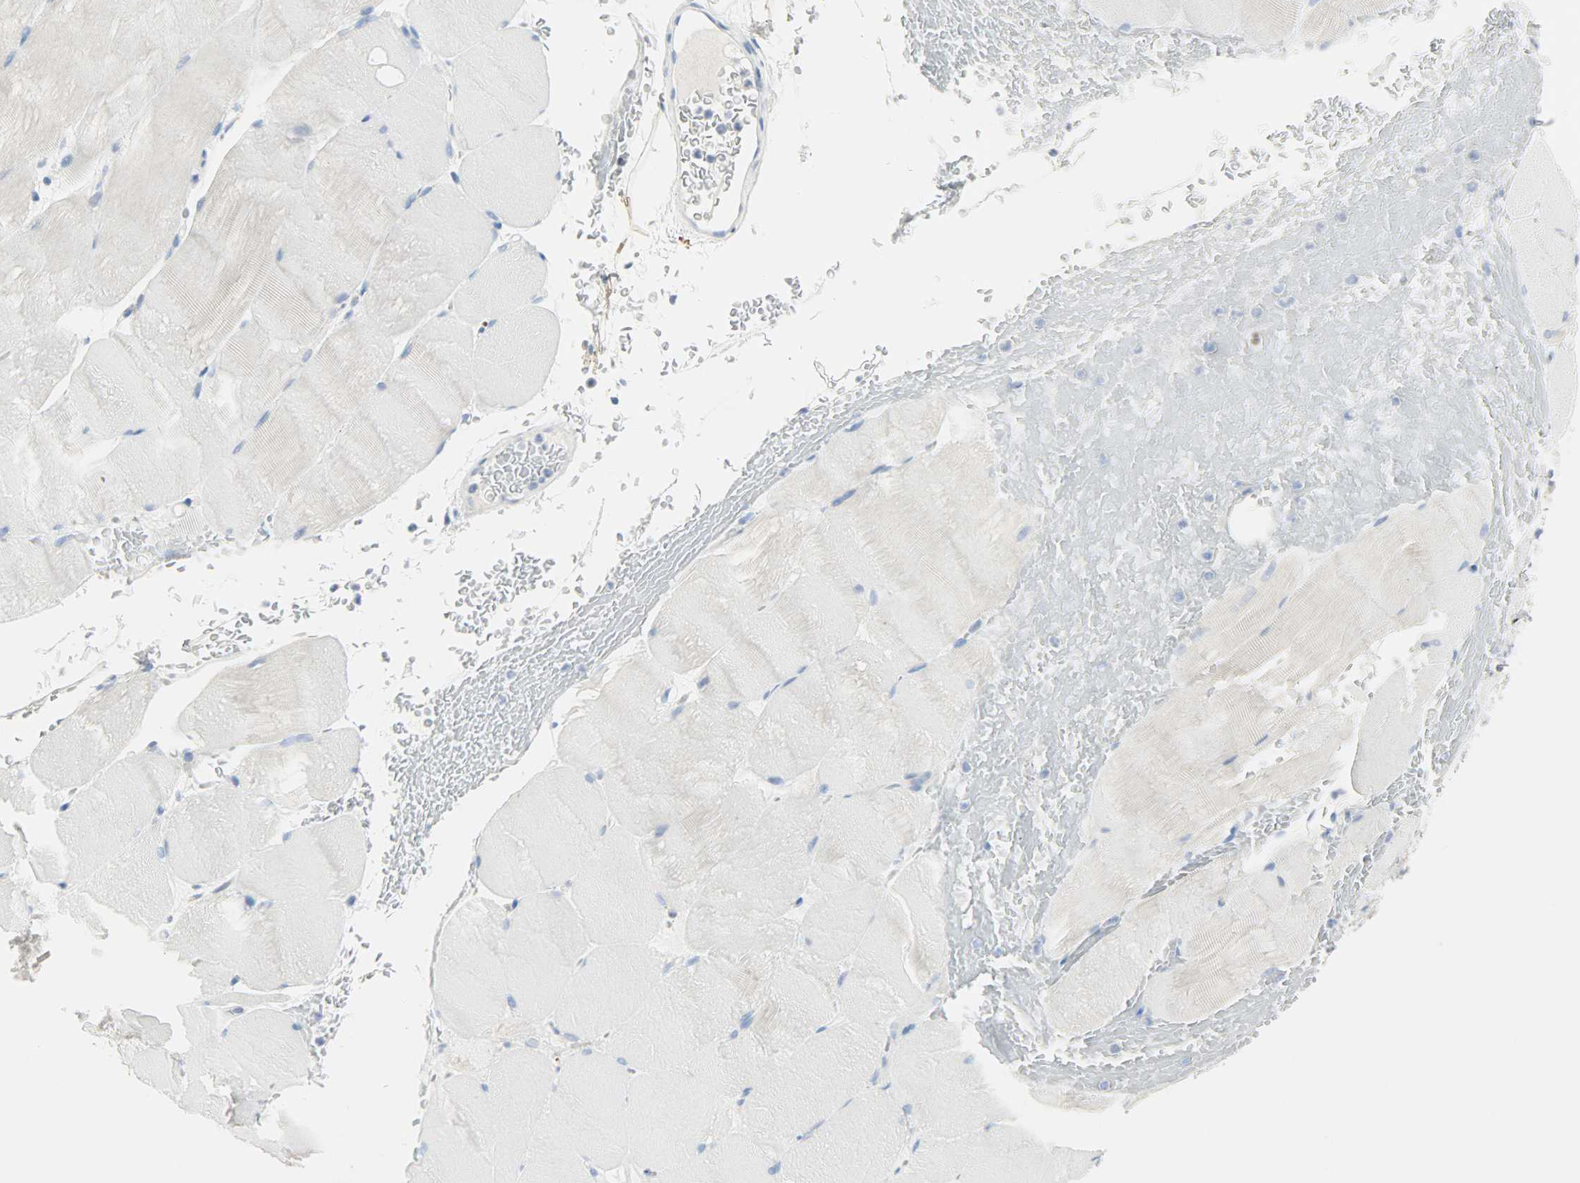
{"staining": {"intensity": "negative", "quantity": "none", "location": "none"}, "tissue": "skeletal muscle", "cell_type": "Myocytes", "image_type": "normal", "snomed": [{"axis": "morphology", "description": "Normal tissue, NOS"}, {"axis": "topography", "description": "Skeletal muscle"}], "caption": "Immunohistochemistry (IHC) micrograph of normal skeletal muscle: skeletal muscle stained with DAB (3,3'-diaminobenzidine) shows no significant protein positivity in myocytes.", "gene": "HELLS", "patient": {"sex": "female", "age": 37}}